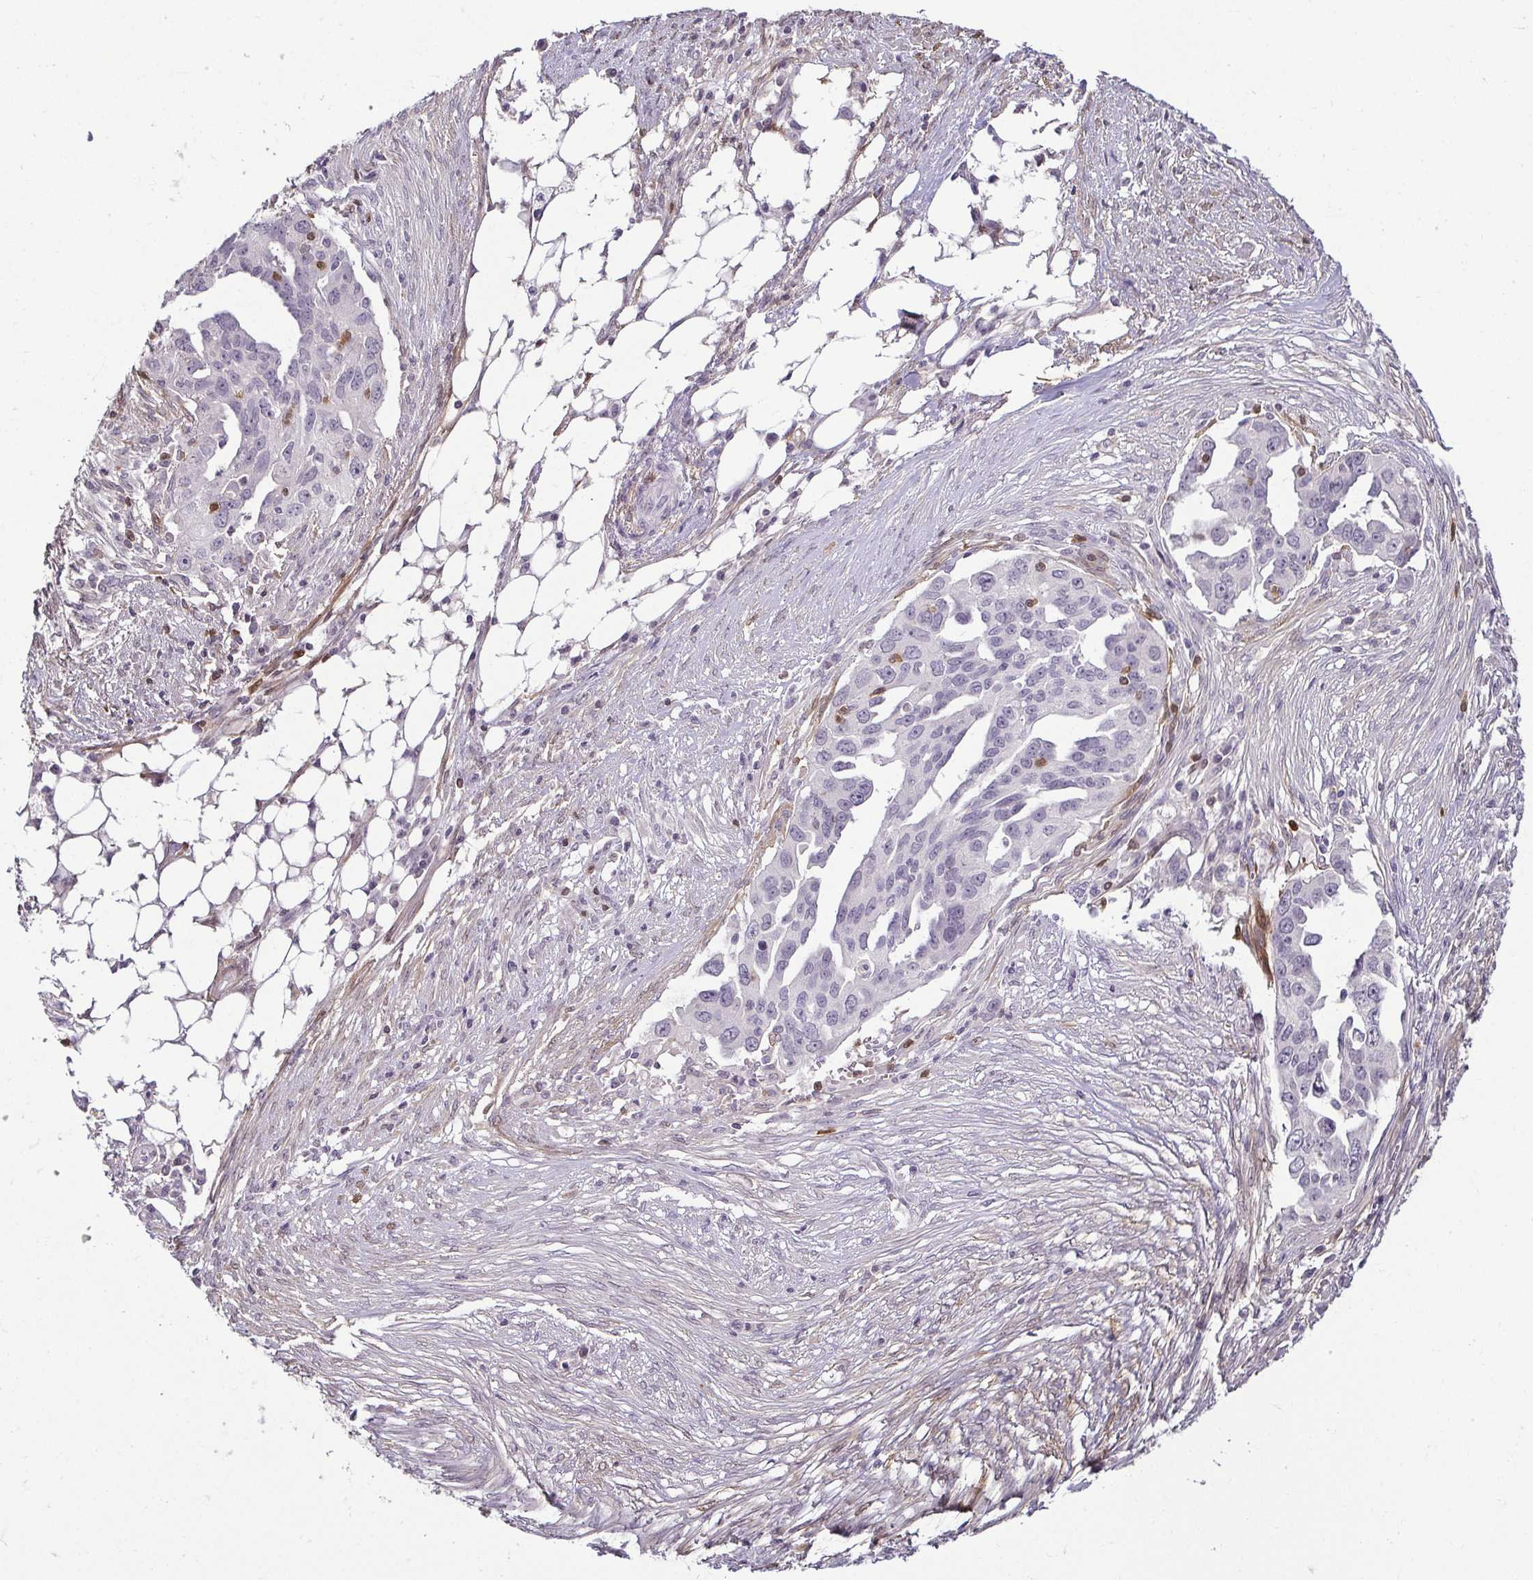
{"staining": {"intensity": "negative", "quantity": "none", "location": "none"}, "tissue": "ovarian cancer", "cell_type": "Tumor cells", "image_type": "cancer", "snomed": [{"axis": "morphology", "description": "Carcinoma, endometroid"}, {"axis": "morphology", "description": "Cystadenocarcinoma, serous, NOS"}, {"axis": "topography", "description": "Ovary"}], "caption": "High power microscopy histopathology image of an immunohistochemistry photomicrograph of ovarian cancer, revealing no significant expression in tumor cells. Brightfield microscopy of immunohistochemistry stained with DAB (3,3'-diaminobenzidine) (brown) and hematoxylin (blue), captured at high magnification.", "gene": "HOPX", "patient": {"sex": "female", "age": 45}}